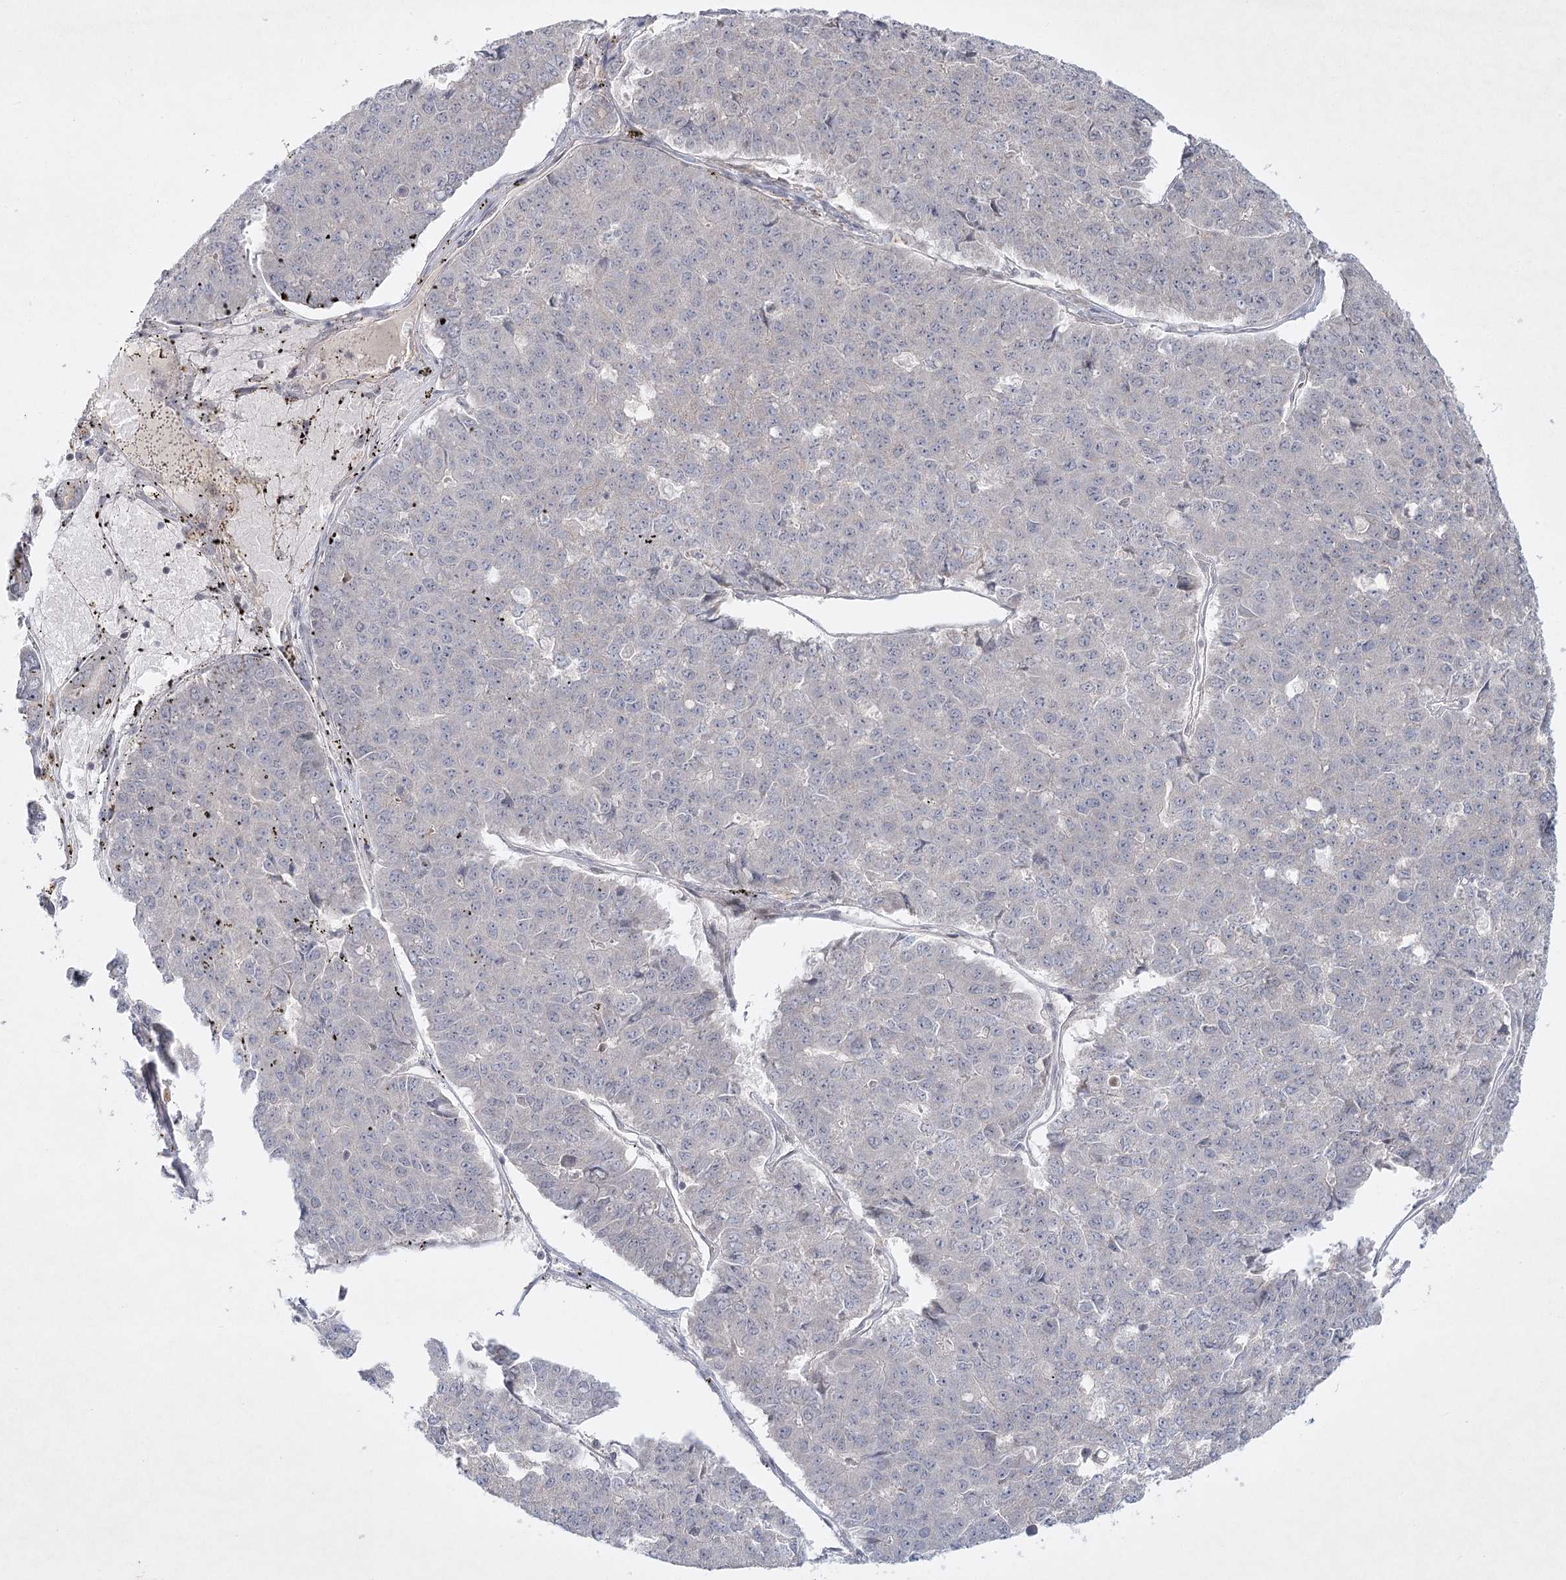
{"staining": {"intensity": "negative", "quantity": "none", "location": "none"}, "tissue": "pancreatic cancer", "cell_type": "Tumor cells", "image_type": "cancer", "snomed": [{"axis": "morphology", "description": "Adenocarcinoma, NOS"}, {"axis": "topography", "description": "Pancreas"}], "caption": "Immunohistochemical staining of pancreatic cancer (adenocarcinoma) shows no significant expression in tumor cells.", "gene": "SH2D3A", "patient": {"sex": "male", "age": 50}}